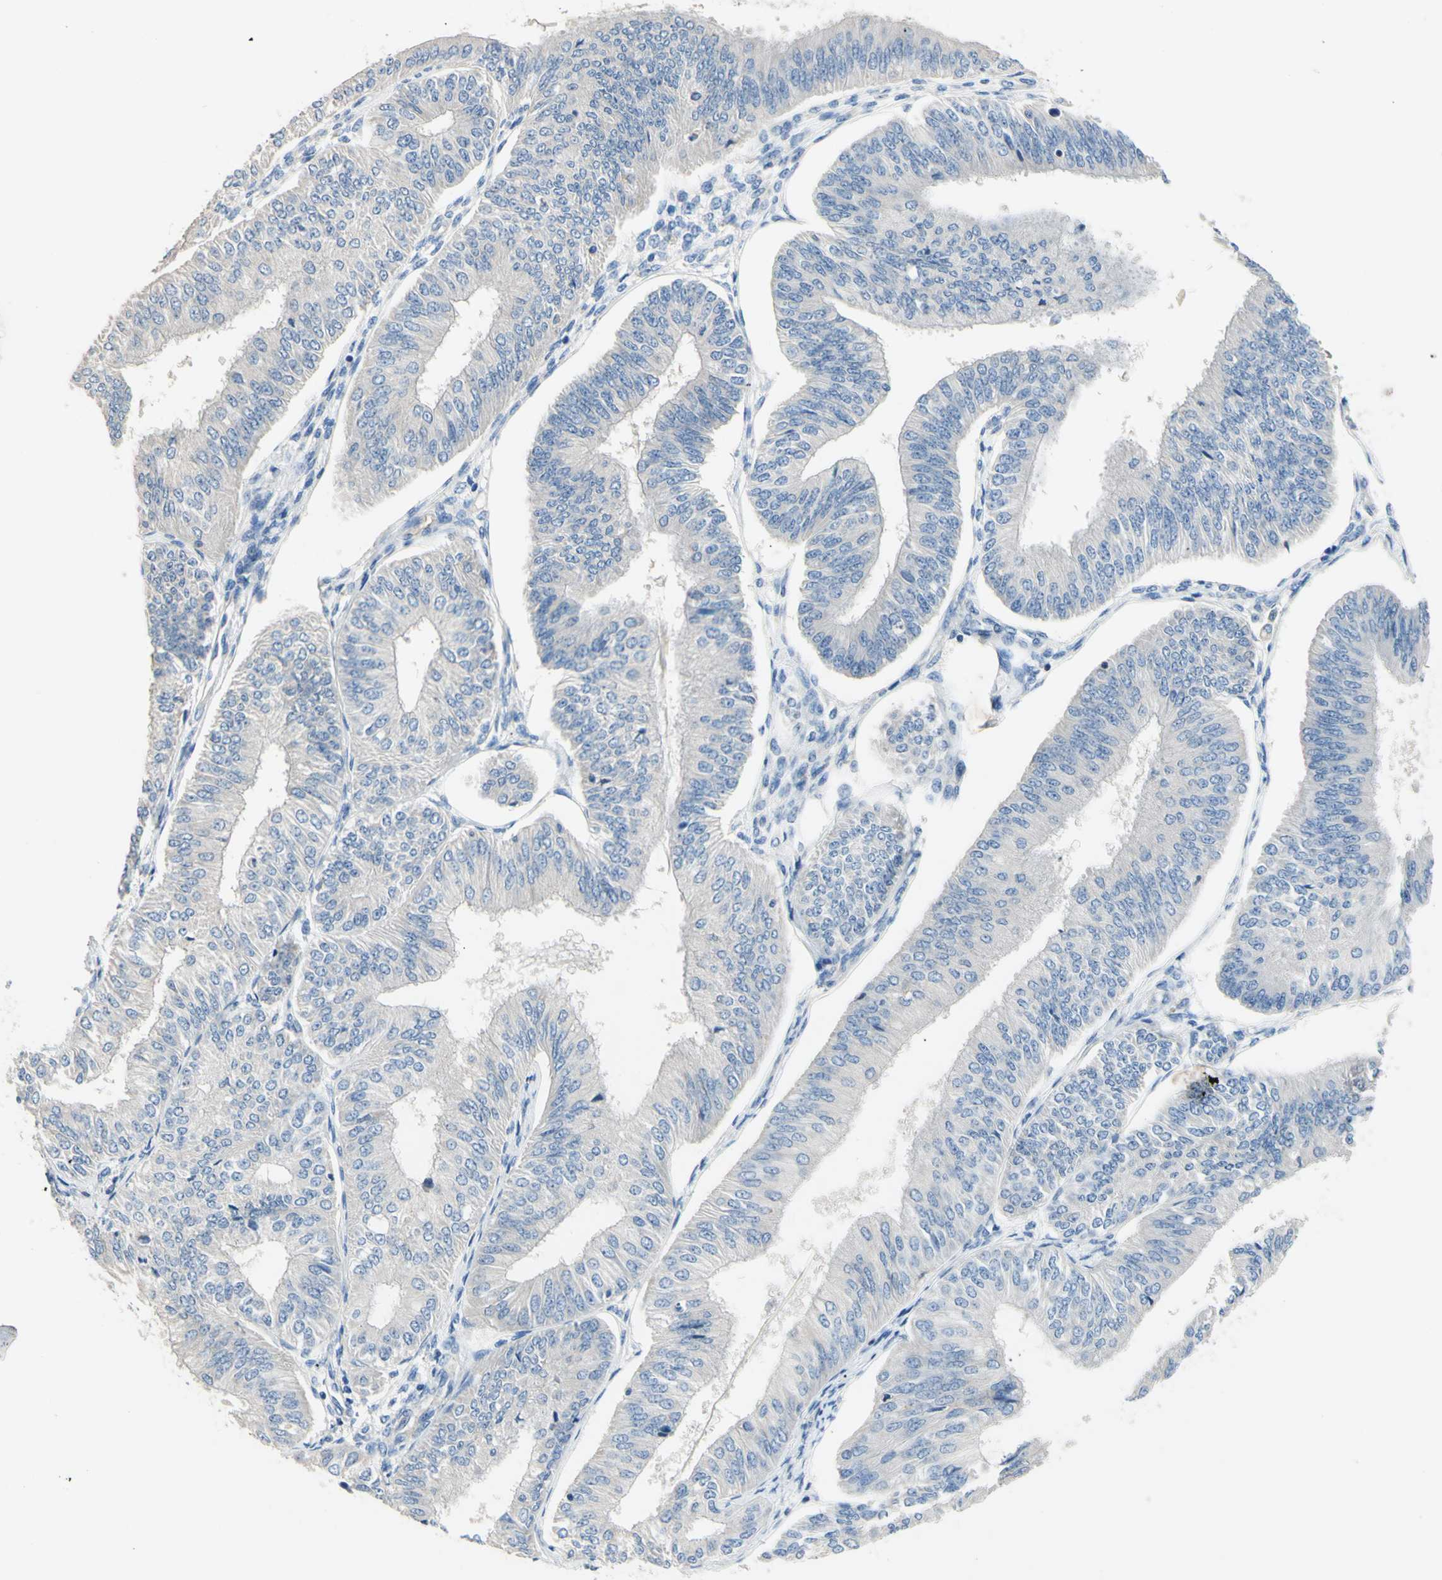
{"staining": {"intensity": "negative", "quantity": "none", "location": "none"}, "tissue": "endometrial cancer", "cell_type": "Tumor cells", "image_type": "cancer", "snomed": [{"axis": "morphology", "description": "Adenocarcinoma, NOS"}, {"axis": "topography", "description": "Endometrium"}], "caption": "Immunohistochemistry histopathology image of human endometrial cancer (adenocarcinoma) stained for a protein (brown), which exhibits no staining in tumor cells.", "gene": "CDON", "patient": {"sex": "female", "age": 58}}